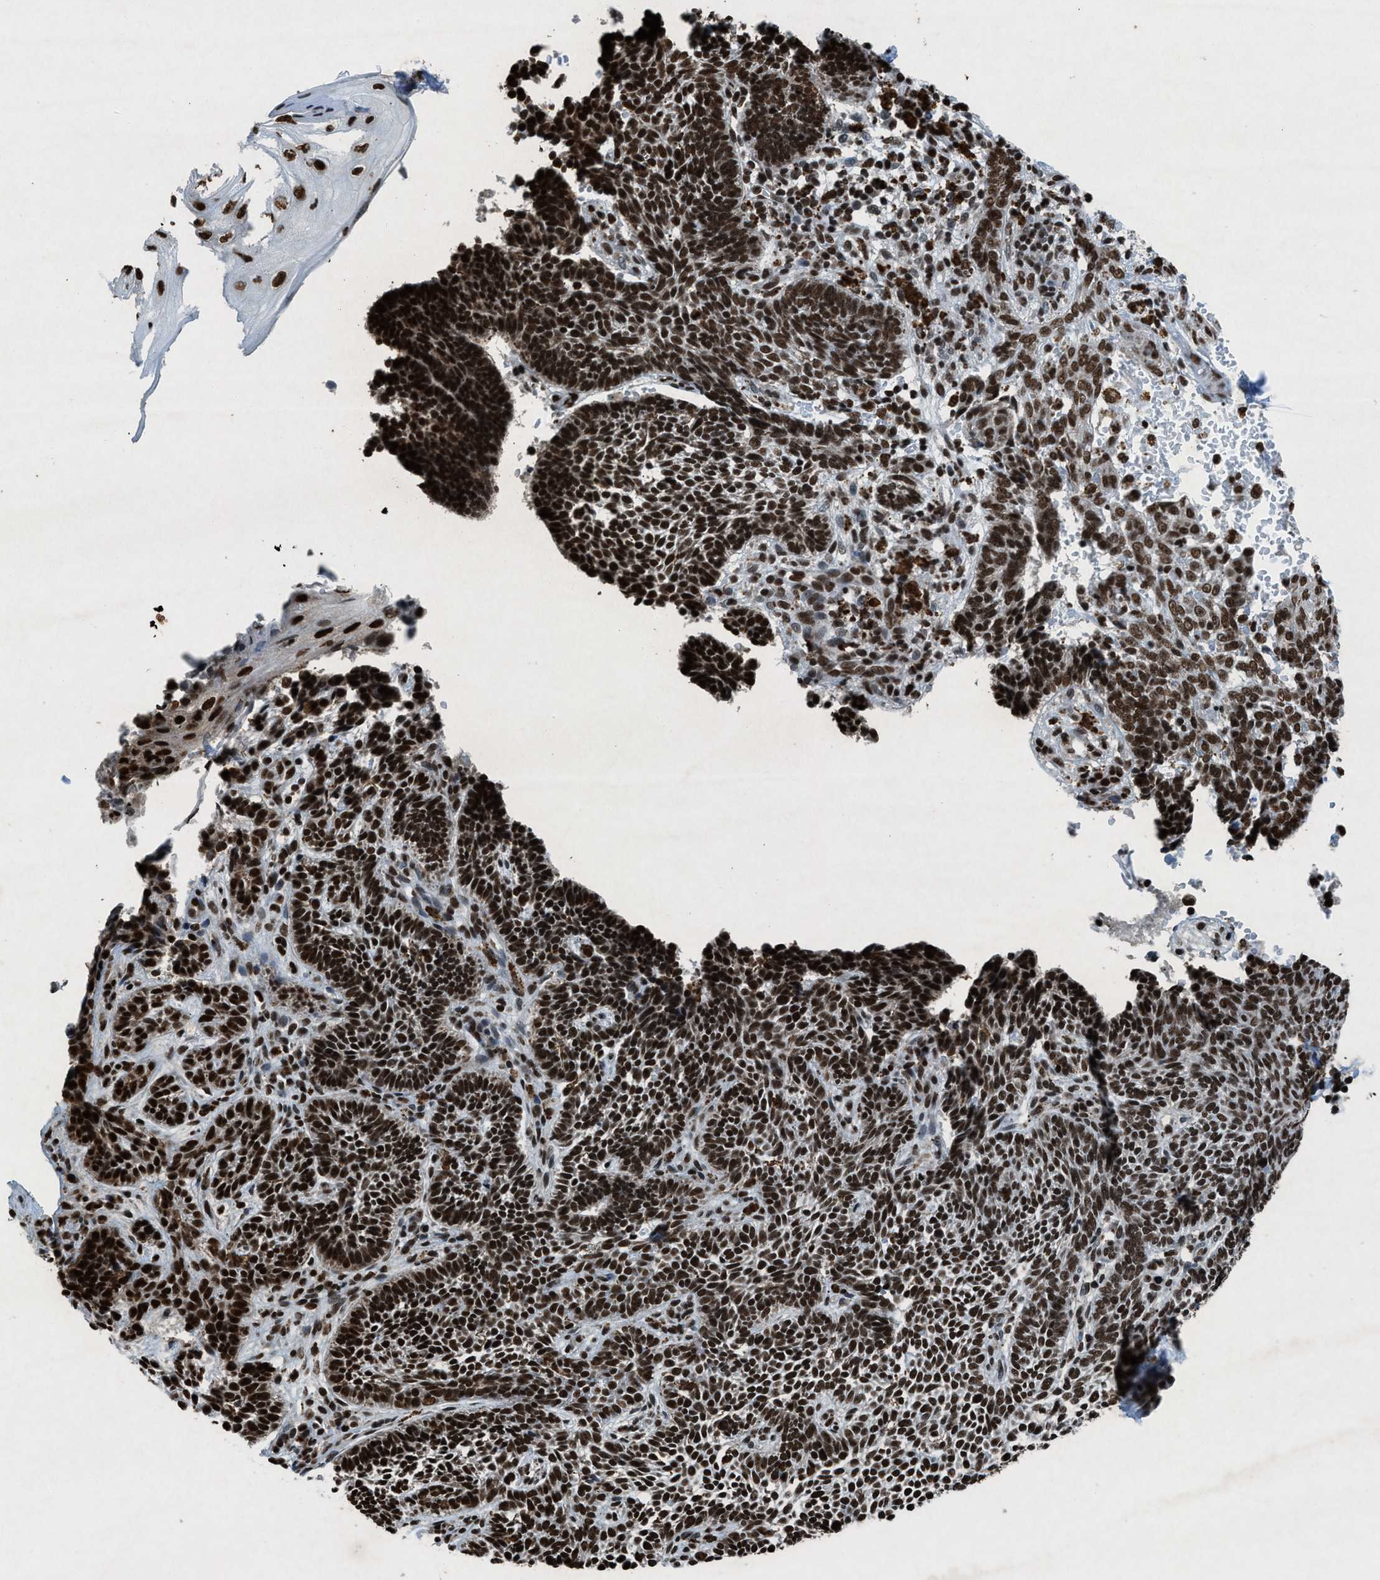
{"staining": {"intensity": "strong", "quantity": ">75%", "location": "nuclear"}, "tissue": "skin cancer", "cell_type": "Tumor cells", "image_type": "cancer", "snomed": [{"axis": "morphology", "description": "Normal tissue, NOS"}, {"axis": "morphology", "description": "Basal cell carcinoma"}, {"axis": "topography", "description": "Skin"}], "caption": "Human skin cancer (basal cell carcinoma) stained with a protein marker reveals strong staining in tumor cells.", "gene": "NXF1", "patient": {"sex": "male", "age": 87}}